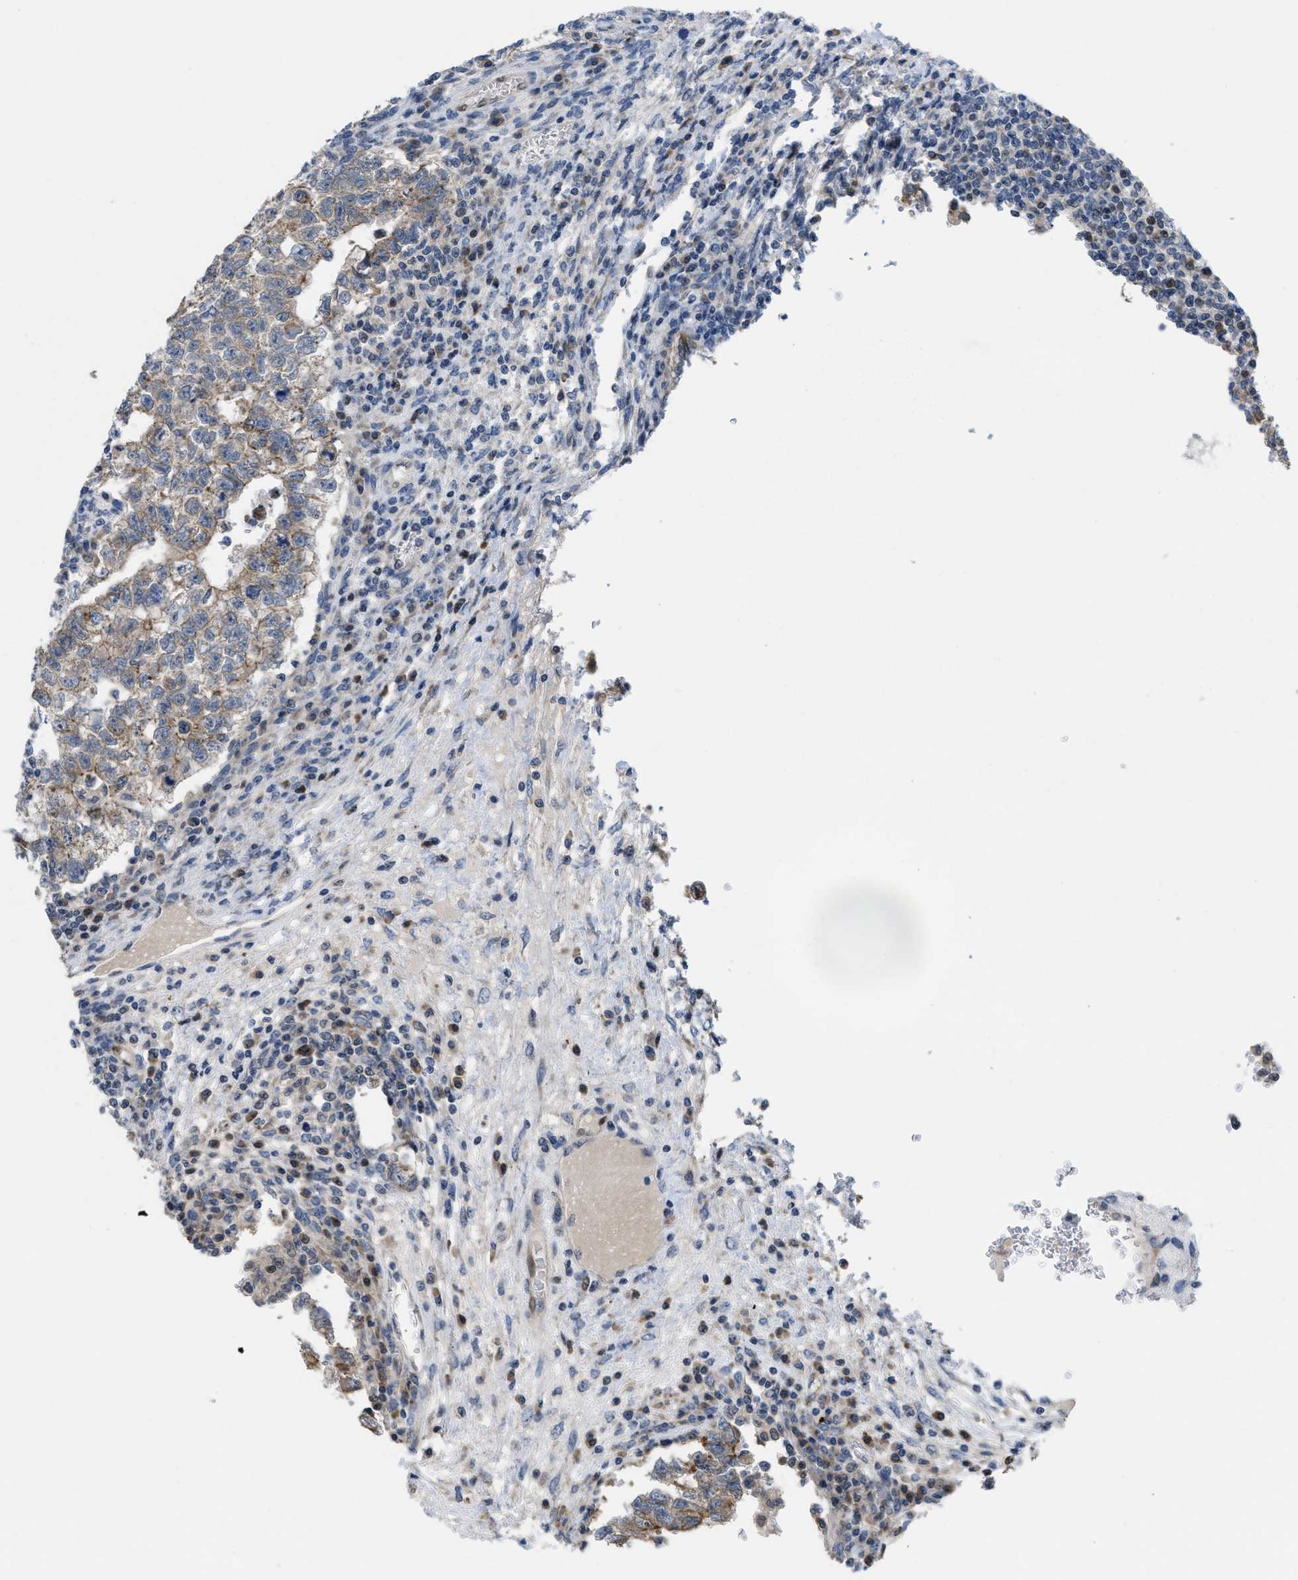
{"staining": {"intensity": "moderate", "quantity": "<25%", "location": "cytoplasmic/membranous"}, "tissue": "testis cancer", "cell_type": "Tumor cells", "image_type": "cancer", "snomed": [{"axis": "morphology", "description": "Seminoma, NOS"}, {"axis": "morphology", "description": "Carcinoma, Embryonal, NOS"}, {"axis": "topography", "description": "Testis"}], "caption": "Protein expression analysis of human testis cancer (embryonal carcinoma) reveals moderate cytoplasmic/membranous expression in approximately <25% of tumor cells.", "gene": "CDPF1", "patient": {"sex": "male", "age": 38}}